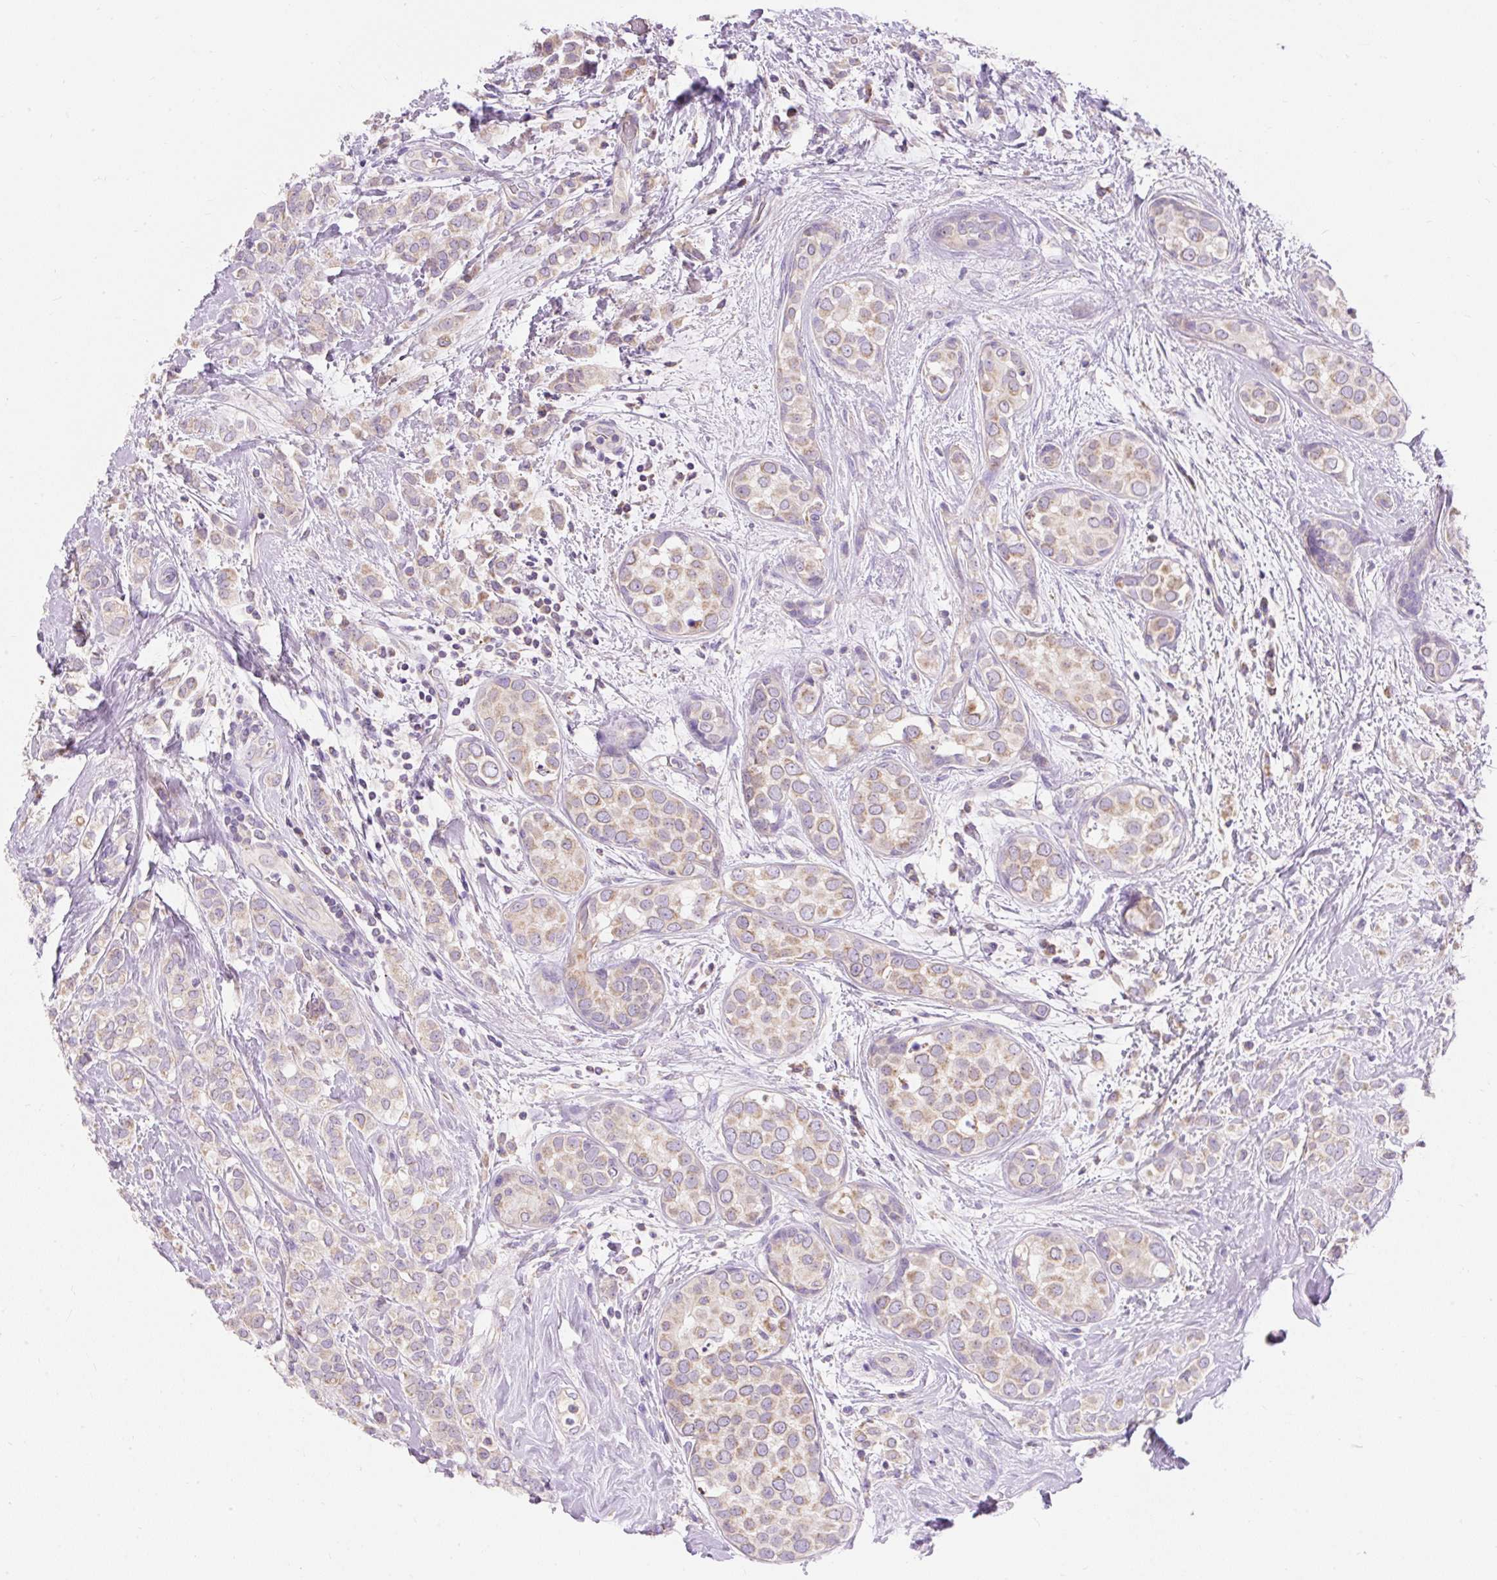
{"staining": {"intensity": "weak", "quantity": ">75%", "location": "cytoplasmic/membranous"}, "tissue": "breast cancer", "cell_type": "Tumor cells", "image_type": "cancer", "snomed": [{"axis": "morphology", "description": "Lobular carcinoma"}, {"axis": "topography", "description": "Breast"}], "caption": "Human breast lobular carcinoma stained with a protein marker reveals weak staining in tumor cells.", "gene": "PMAIP1", "patient": {"sex": "female", "age": 68}}